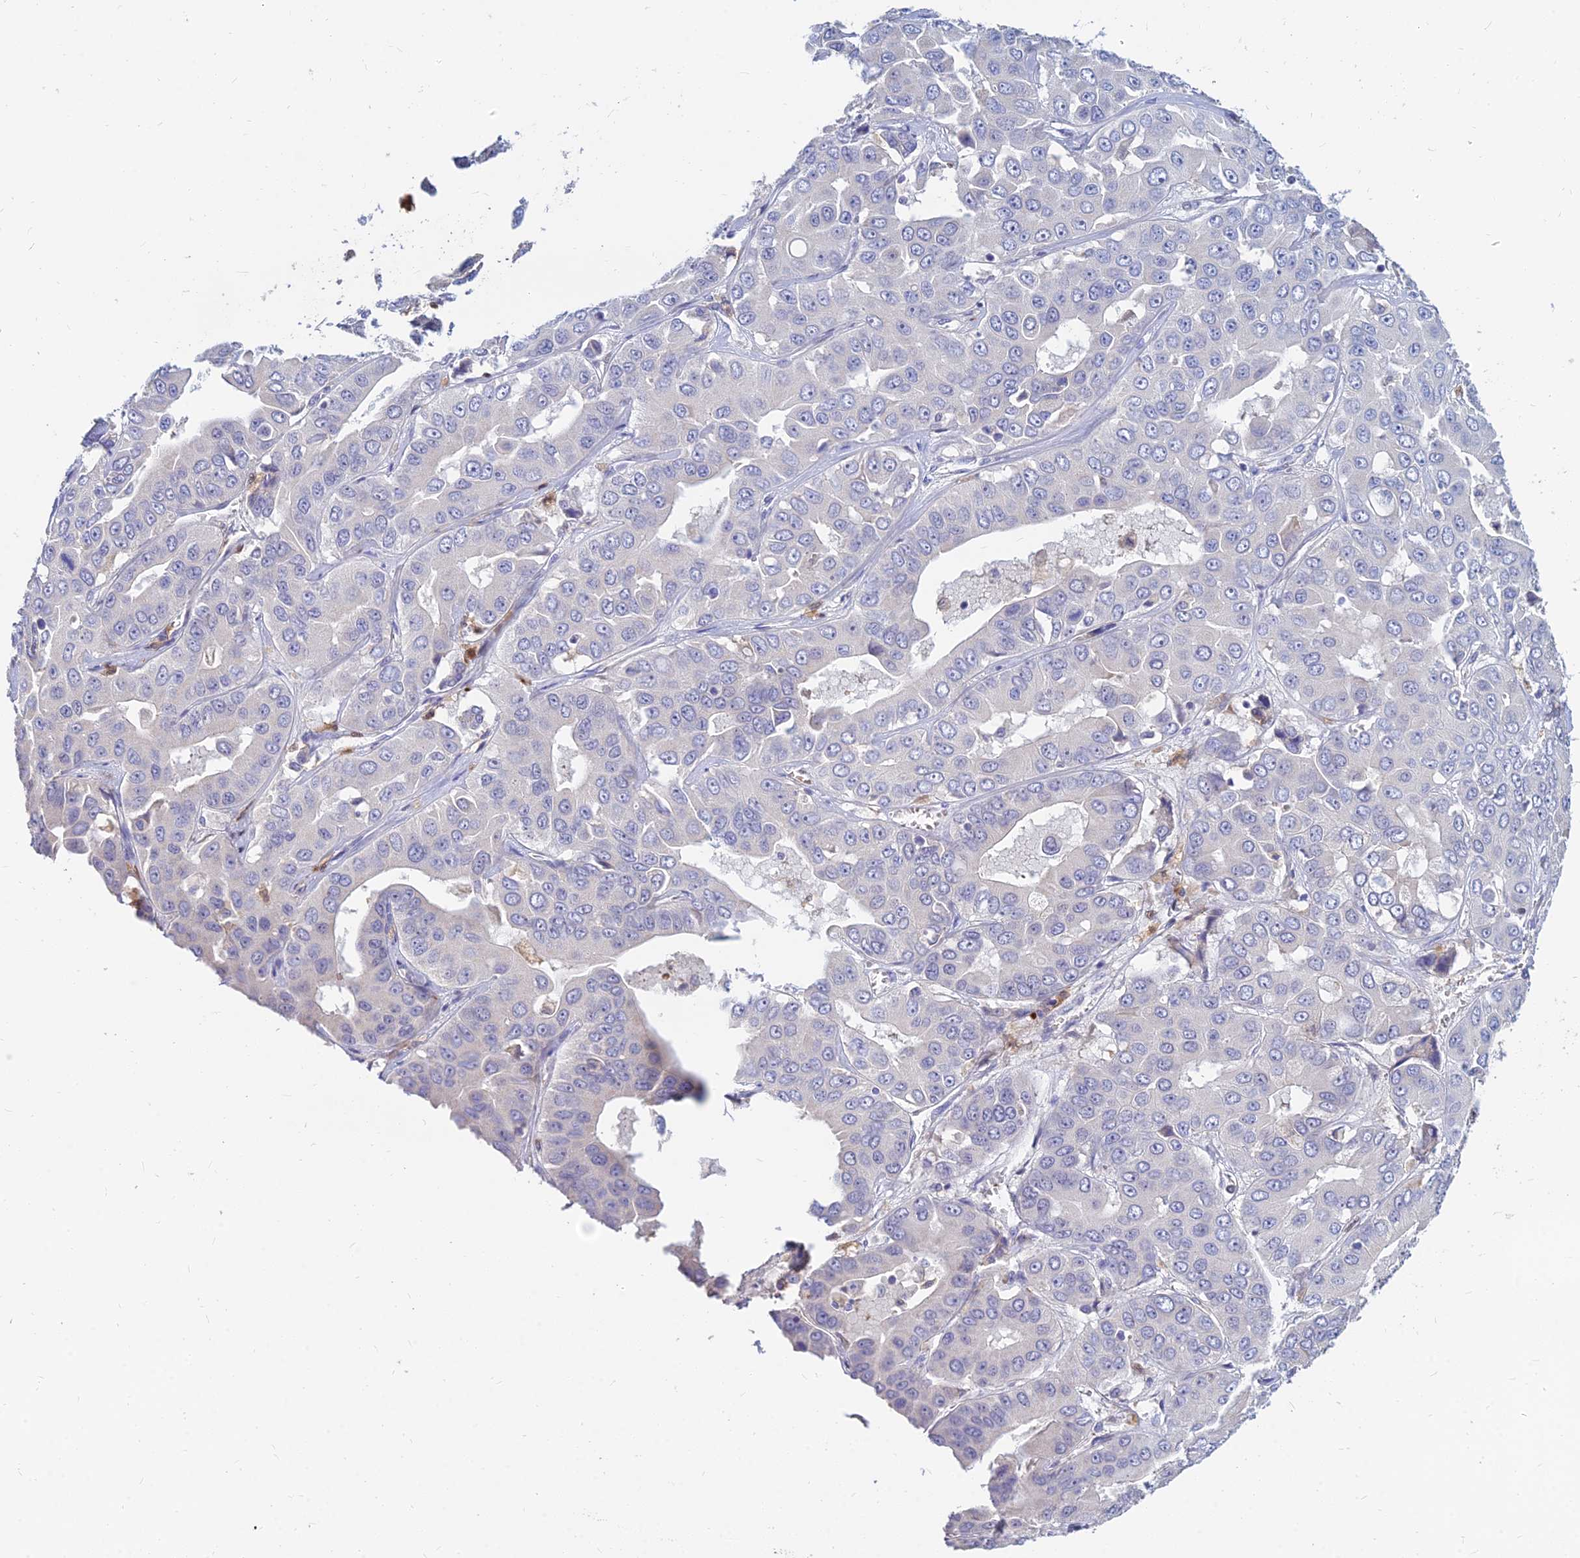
{"staining": {"intensity": "negative", "quantity": "none", "location": "none"}, "tissue": "liver cancer", "cell_type": "Tumor cells", "image_type": "cancer", "snomed": [{"axis": "morphology", "description": "Cholangiocarcinoma"}, {"axis": "topography", "description": "Liver"}], "caption": "Immunohistochemical staining of human liver cancer shows no significant expression in tumor cells. (Brightfield microscopy of DAB immunohistochemistry at high magnification).", "gene": "GOLGA6D", "patient": {"sex": "female", "age": 52}}